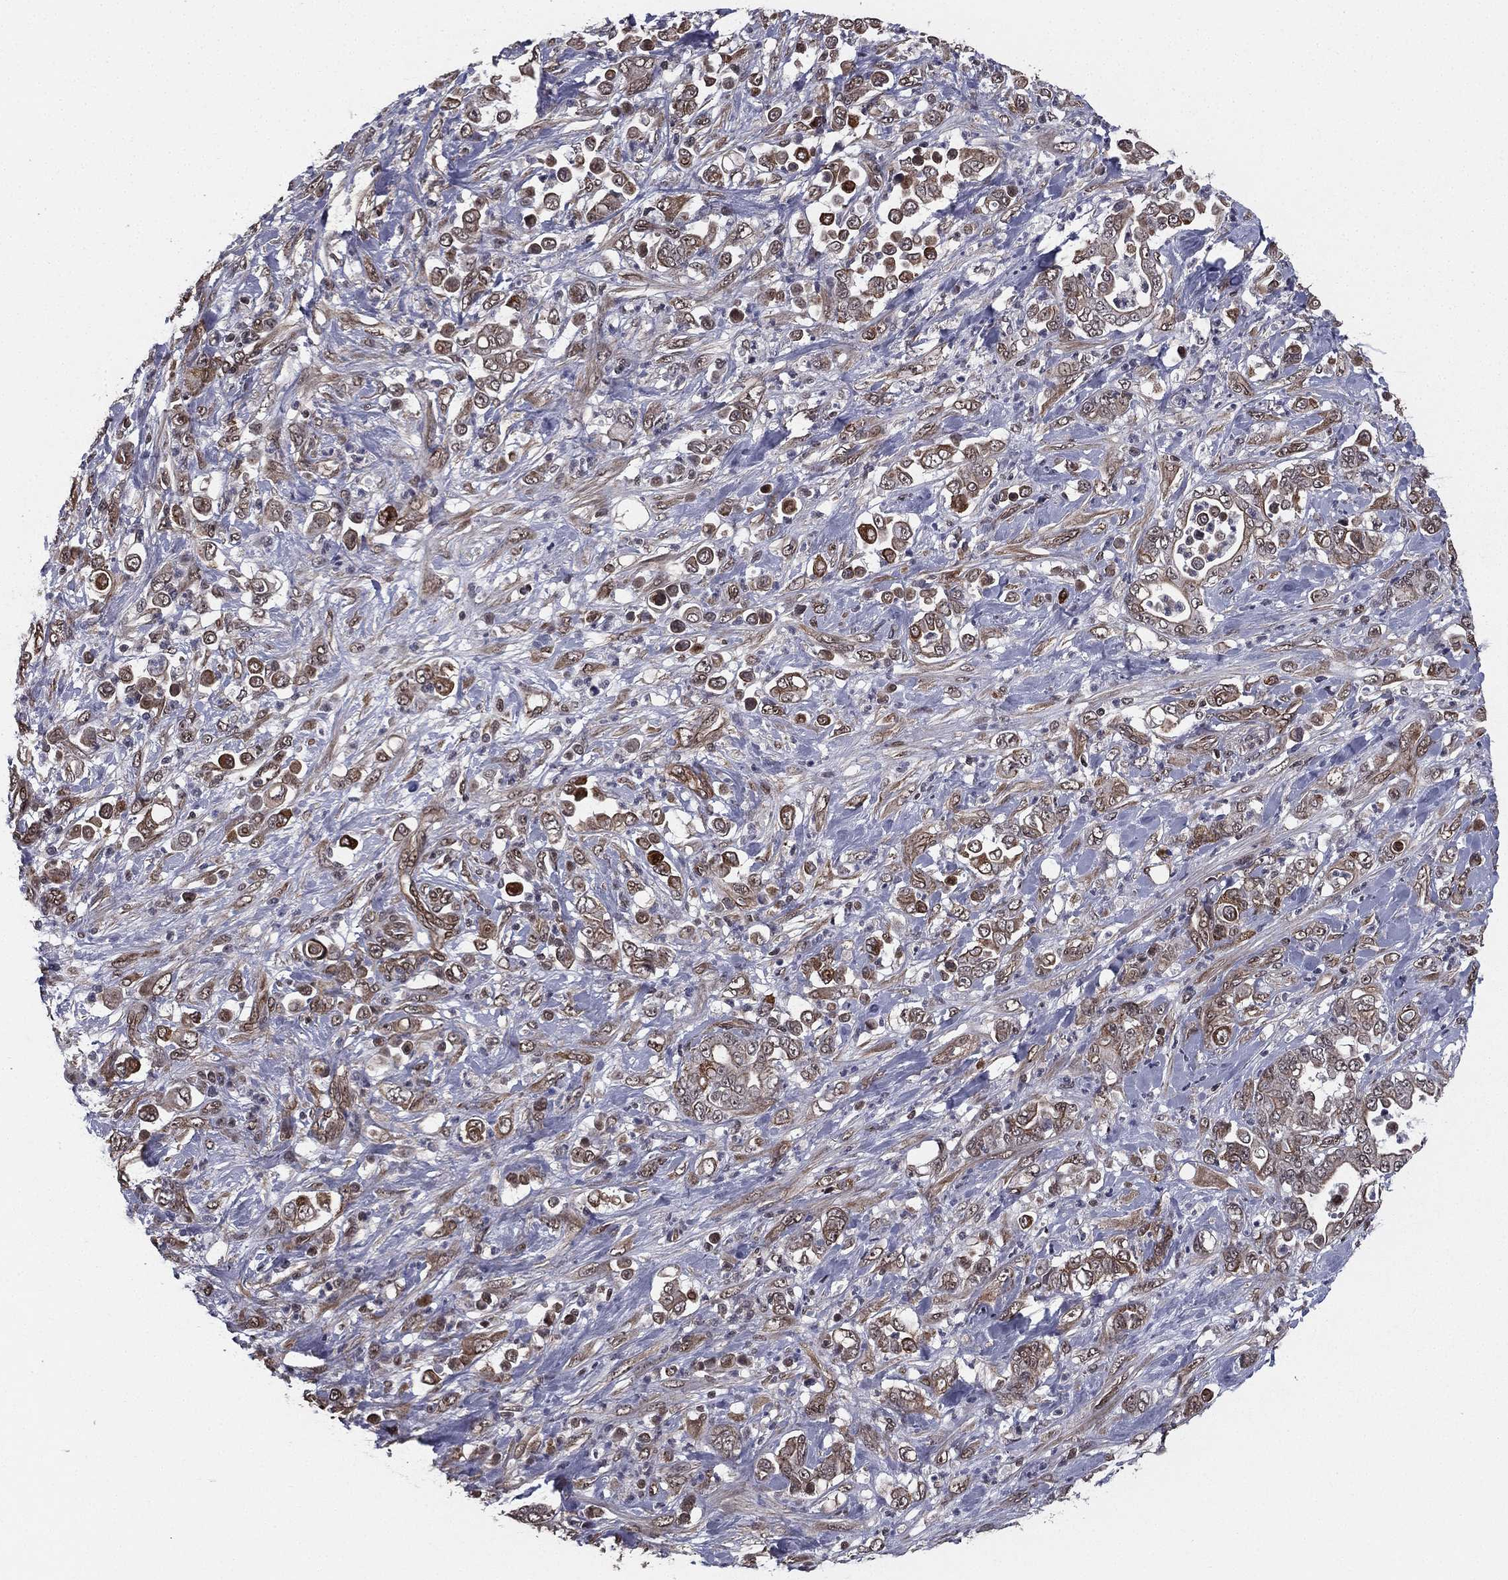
{"staining": {"intensity": "moderate", "quantity": "<25%", "location": "cytoplasmic/membranous"}, "tissue": "stomach cancer", "cell_type": "Tumor cells", "image_type": "cancer", "snomed": [{"axis": "morphology", "description": "Adenocarcinoma, NOS"}, {"axis": "topography", "description": "Stomach"}], "caption": "Adenocarcinoma (stomach) stained for a protein reveals moderate cytoplasmic/membranous positivity in tumor cells. The staining was performed using DAB (3,3'-diaminobenzidine), with brown indicating positive protein expression. Nuclei are stained blue with hematoxylin.", "gene": "RARB", "patient": {"sex": "female", "age": 79}}